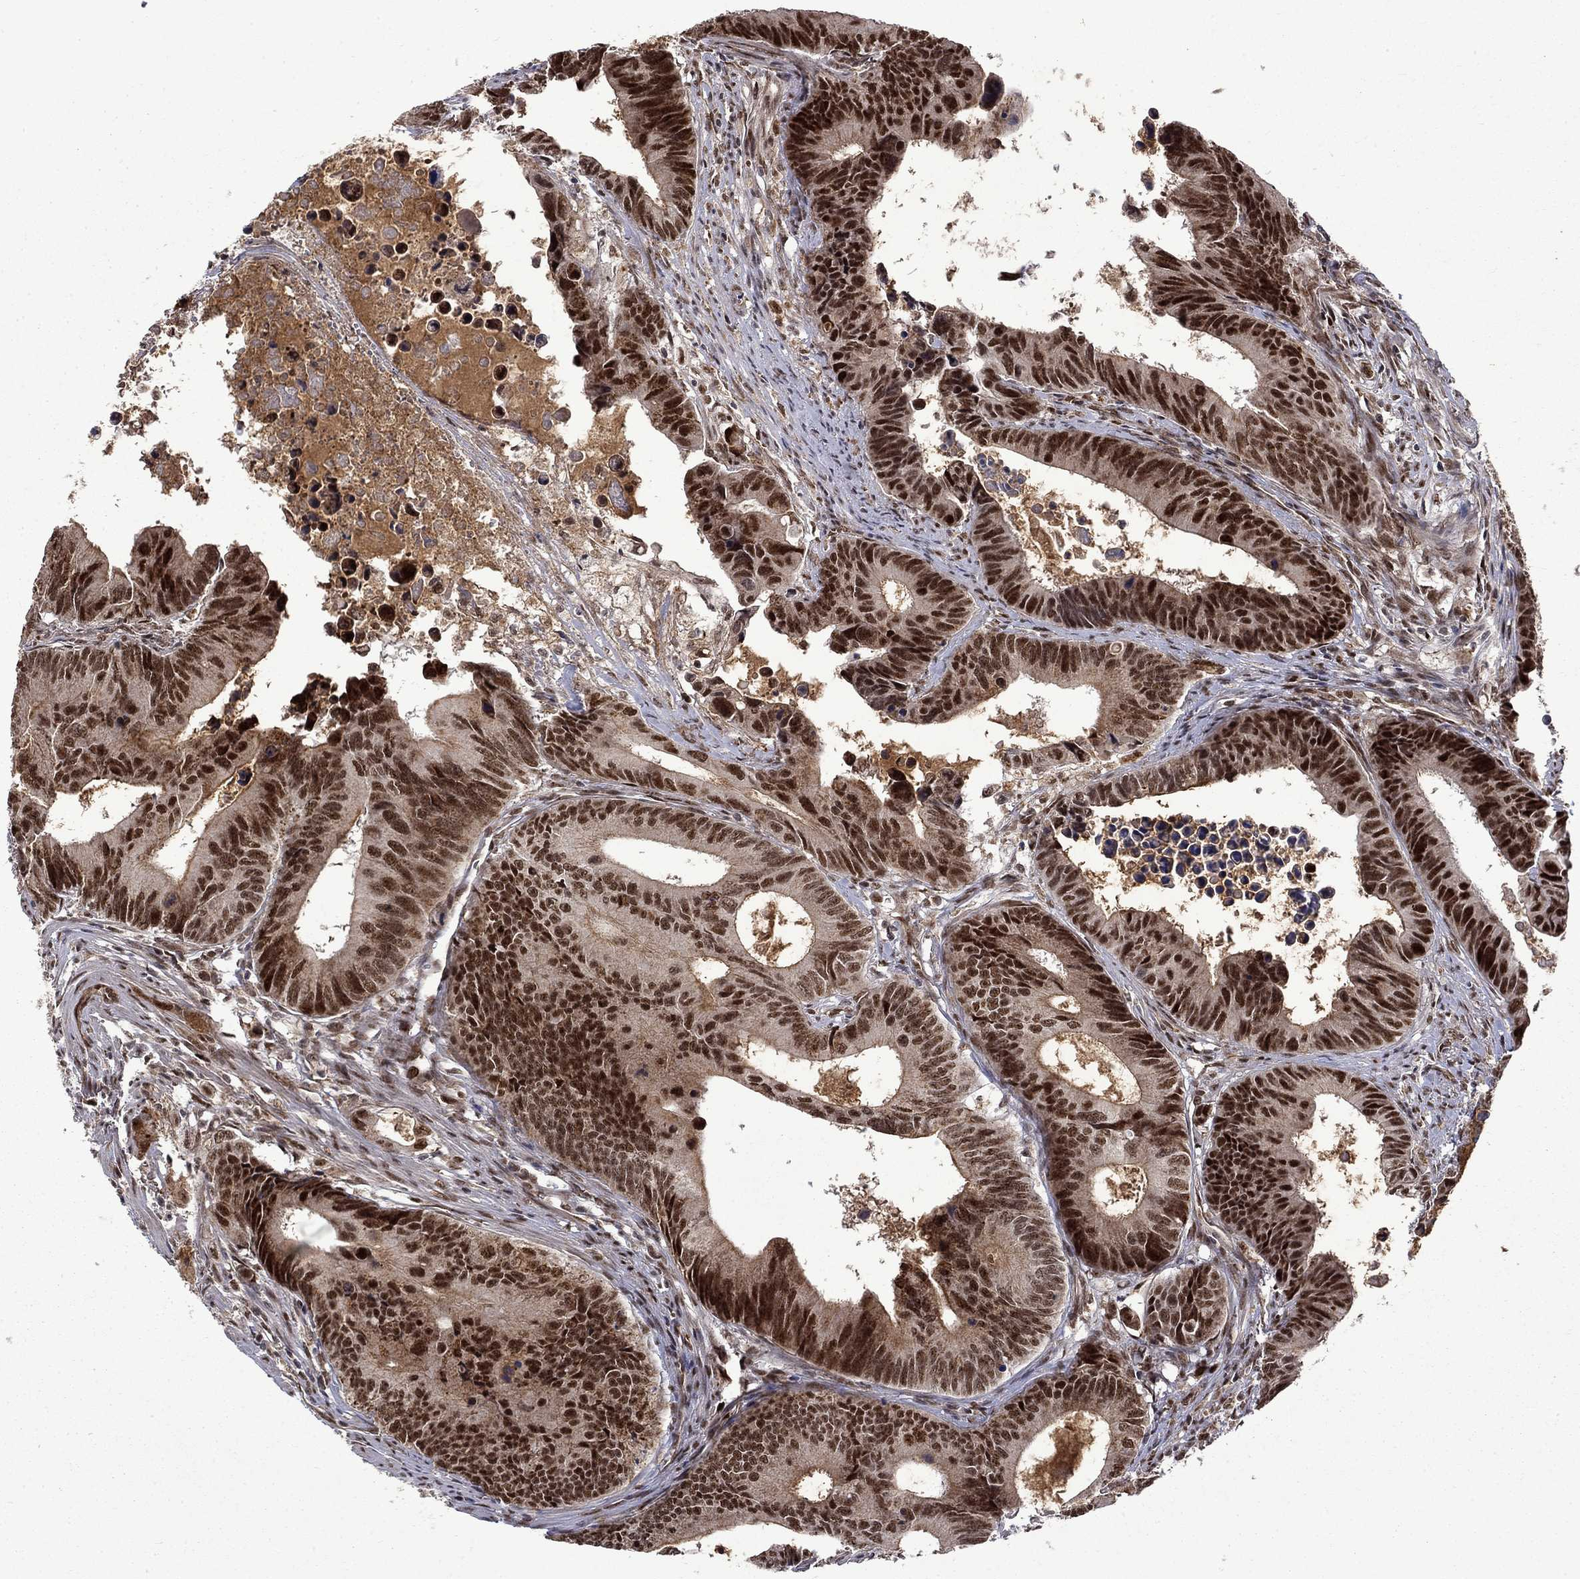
{"staining": {"intensity": "strong", "quantity": ">75%", "location": "nuclear"}, "tissue": "colorectal cancer", "cell_type": "Tumor cells", "image_type": "cancer", "snomed": [{"axis": "morphology", "description": "Adenocarcinoma, NOS"}, {"axis": "topography", "description": "Colon"}], "caption": "Strong nuclear positivity for a protein is seen in approximately >75% of tumor cells of adenocarcinoma (colorectal) using immunohistochemistry.", "gene": "KPNA3", "patient": {"sex": "female", "age": 87}}